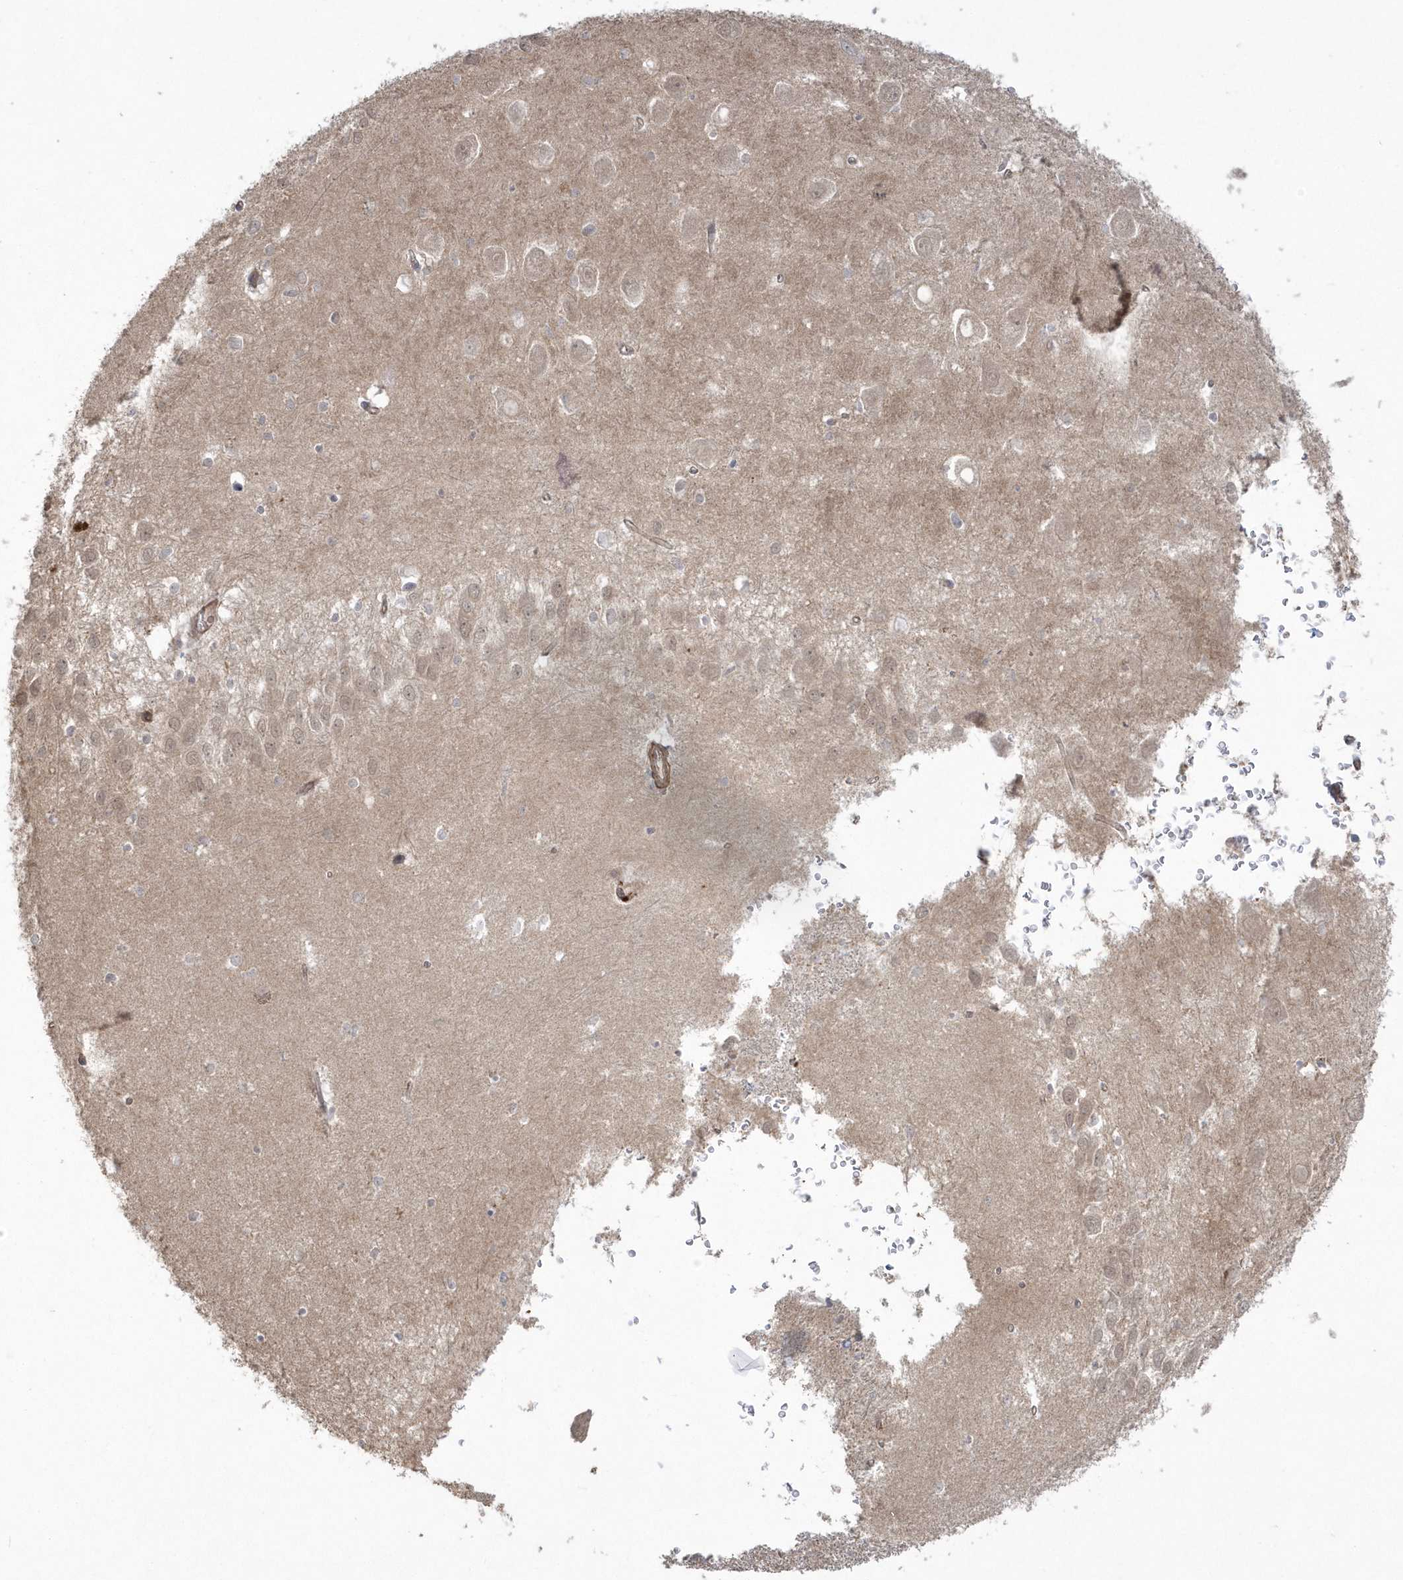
{"staining": {"intensity": "weak", "quantity": "<25%", "location": "cytoplasmic/membranous"}, "tissue": "hippocampus", "cell_type": "Glial cells", "image_type": "normal", "snomed": [{"axis": "morphology", "description": "Normal tissue, NOS"}, {"axis": "topography", "description": "Hippocampus"}], "caption": "This photomicrograph is of normal hippocampus stained with immunohistochemistry to label a protein in brown with the nuclei are counter-stained blue. There is no expression in glial cells.", "gene": "ARMC8", "patient": {"sex": "female", "age": 64}}